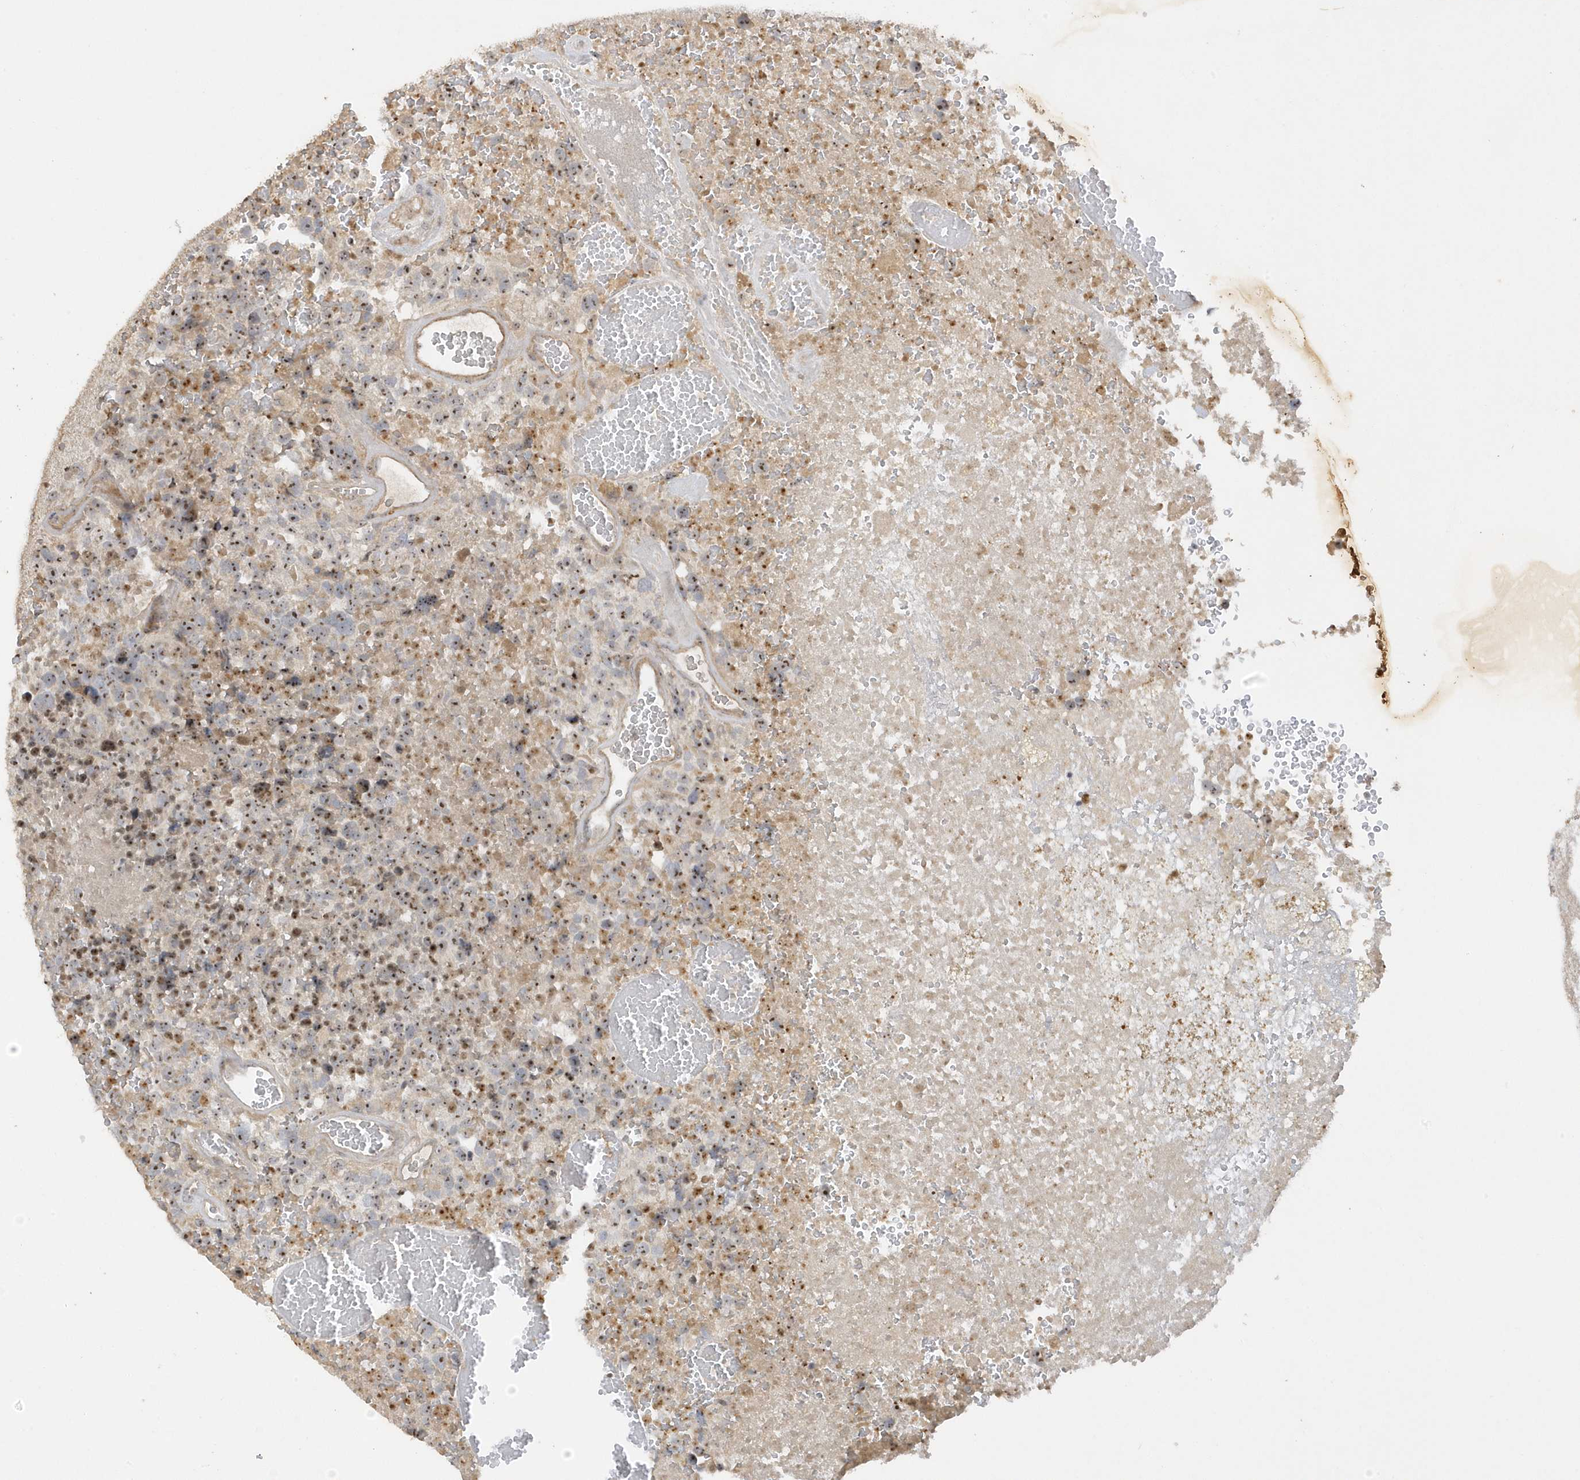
{"staining": {"intensity": "moderate", "quantity": ">75%", "location": "nuclear"}, "tissue": "glioma", "cell_type": "Tumor cells", "image_type": "cancer", "snomed": [{"axis": "morphology", "description": "Glioma, malignant, High grade"}, {"axis": "topography", "description": "Brain"}], "caption": "Immunohistochemistry of human malignant high-grade glioma exhibits medium levels of moderate nuclear positivity in approximately >75% of tumor cells.", "gene": "DDX18", "patient": {"sex": "male", "age": 69}}